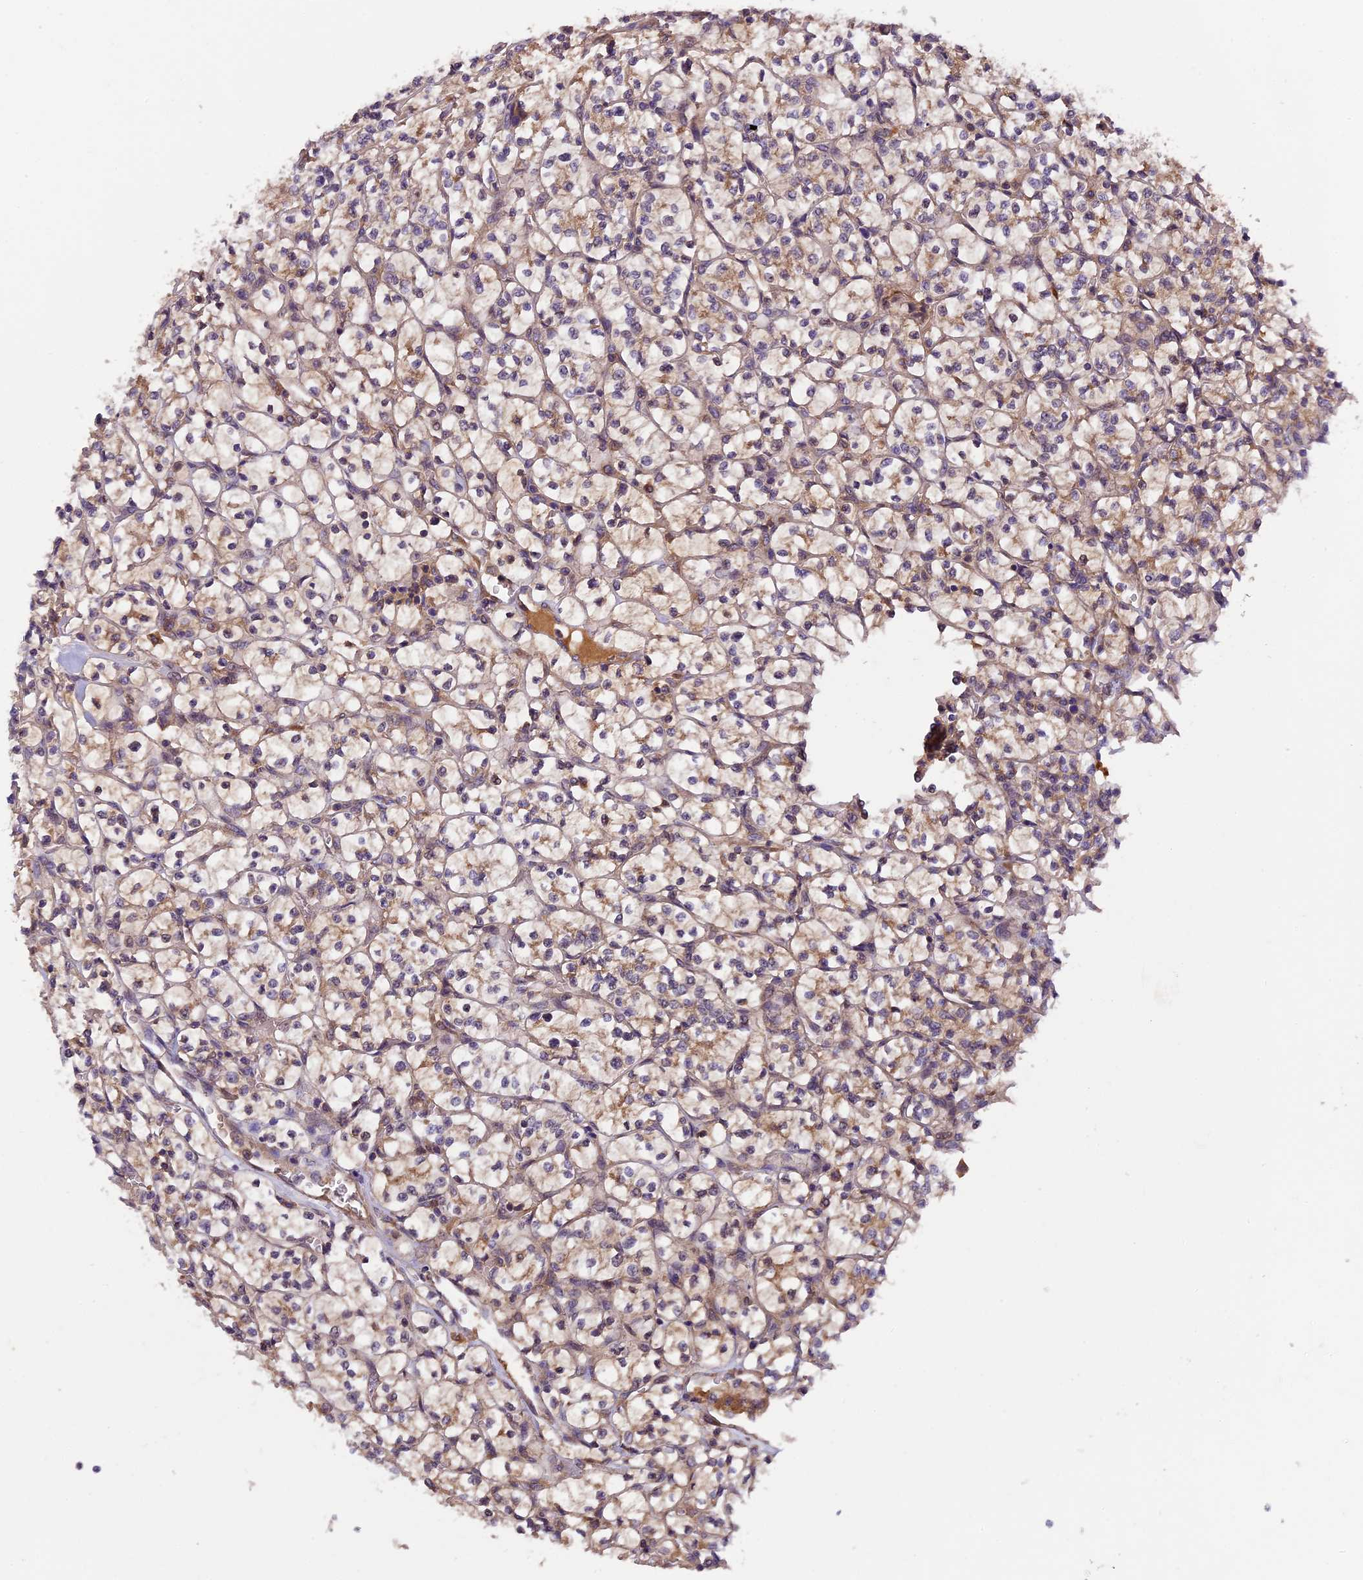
{"staining": {"intensity": "moderate", "quantity": "25%-75%", "location": "cytoplasmic/membranous"}, "tissue": "renal cancer", "cell_type": "Tumor cells", "image_type": "cancer", "snomed": [{"axis": "morphology", "description": "Adenocarcinoma, NOS"}, {"axis": "topography", "description": "Kidney"}], "caption": "Immunohistochemistry (IHC) staining of renal cancer (adenocarcinoma), which demonstrates medium levels of moderate cytoplasmic/membranous expression in about 25%-75% of tumor cells indicating moderate cytoplasmic/membranous protein staining. The staining was performed using DAB (3,3'-diaminobenzidine) (brown) for protein detection and nuclei were counterstained in hematoxylin (blue).", "gene": "SETD6", "patient": {"sex": "female", "age": 64}}